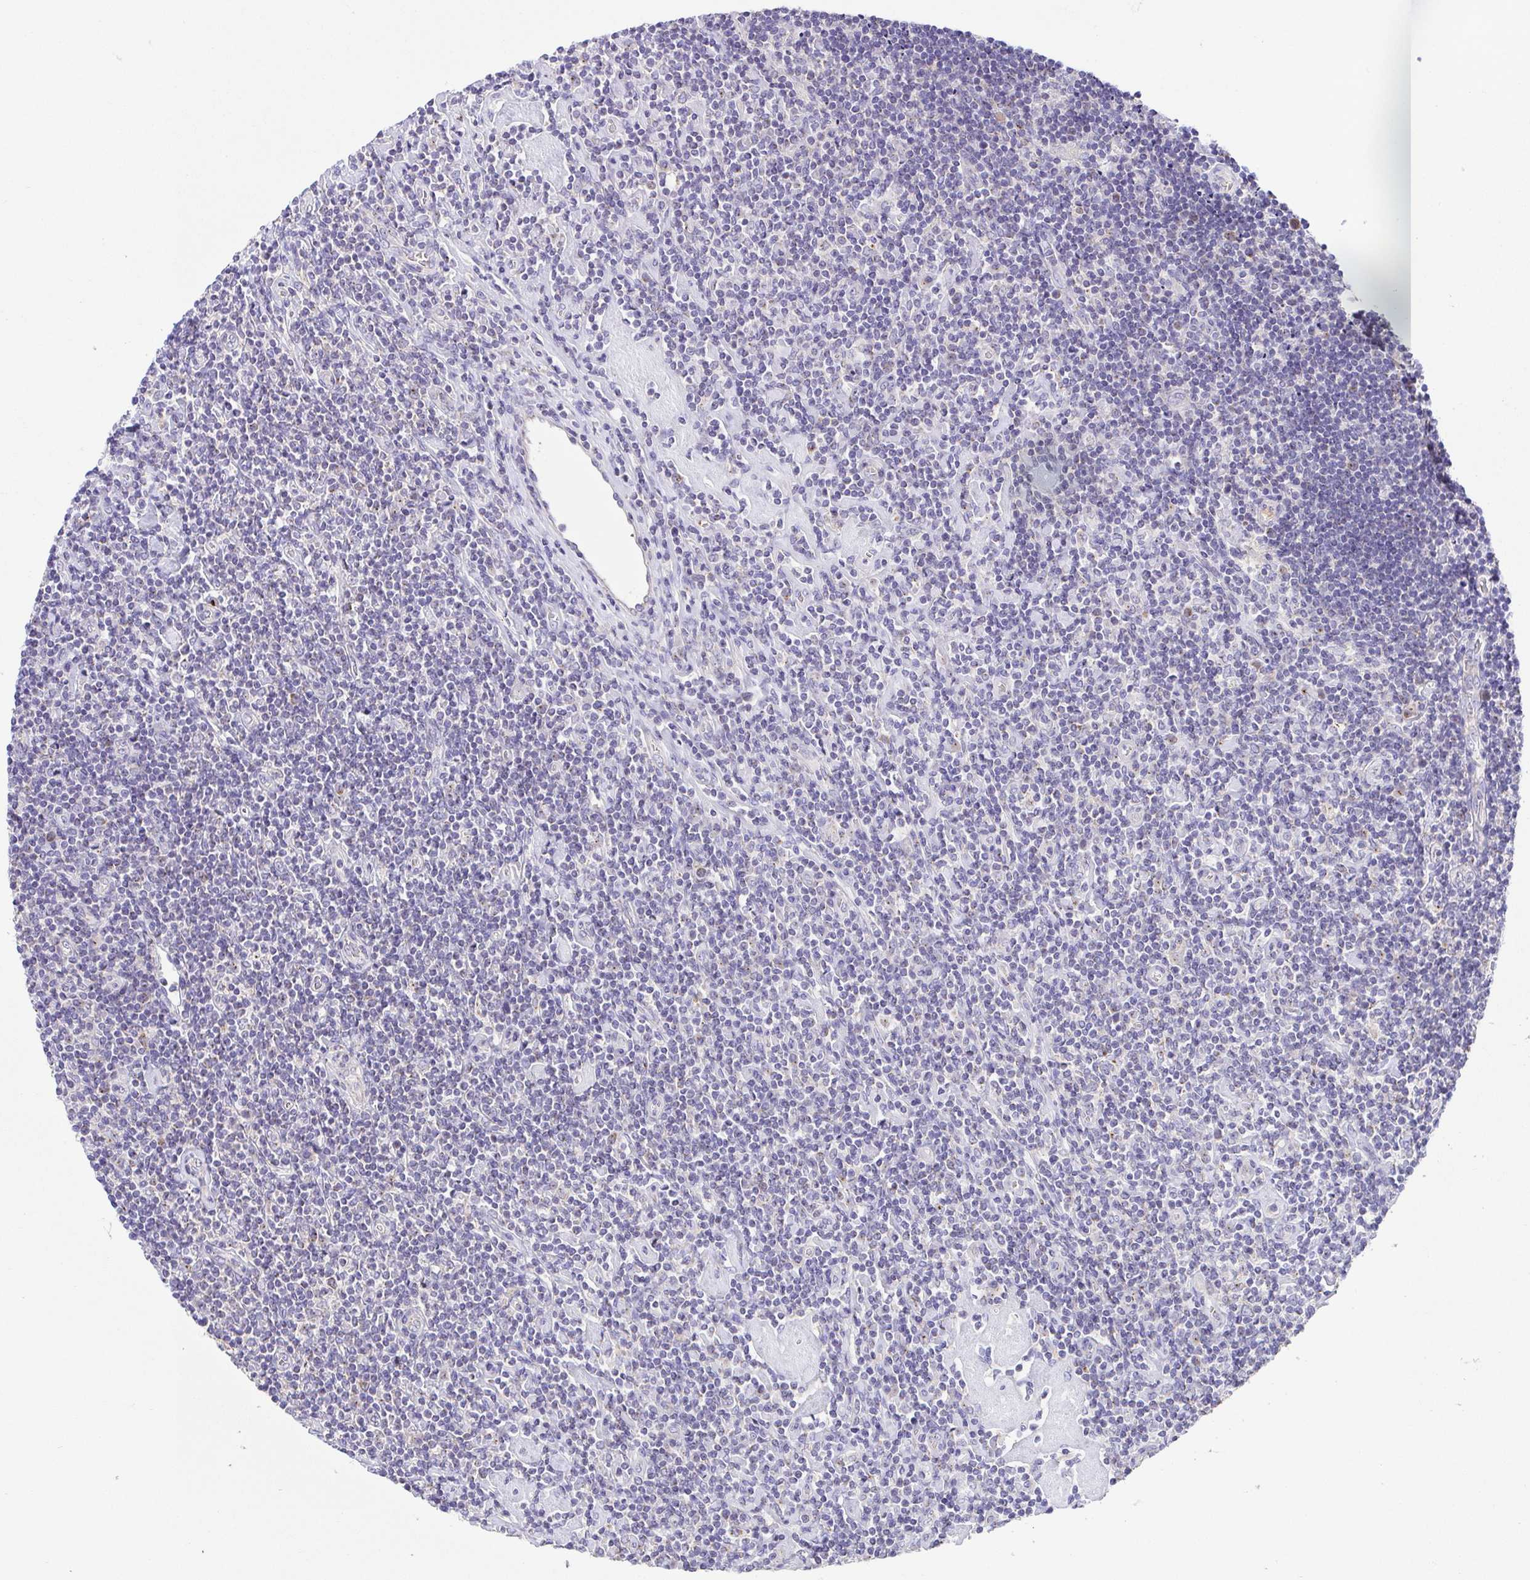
{"staining": {"intensity": "negative", "quantity": "none", "location": "none"}, "tissue": "lymphoma", "cell_type": "Tumor cells", "image_type": "cancer", "snomed": [{"axis": "morphology", "description": "Hodgkin's disease, NOS"}, {"axis": "topography", "description": "Lymph node"}], "caption": "An IHC micrograph of lymphoma is shown. There is no staining in tumor cells of lymphoma. The staining was performed using DAB (3,3'-diaminobenzidine) to visualize the protein expression in brown, while the nuclei were stained in blue with hematoxylin (Magnification: 20x).", "gene": "SLC13A1", "patient": {"sex": "male", "age": 40}}